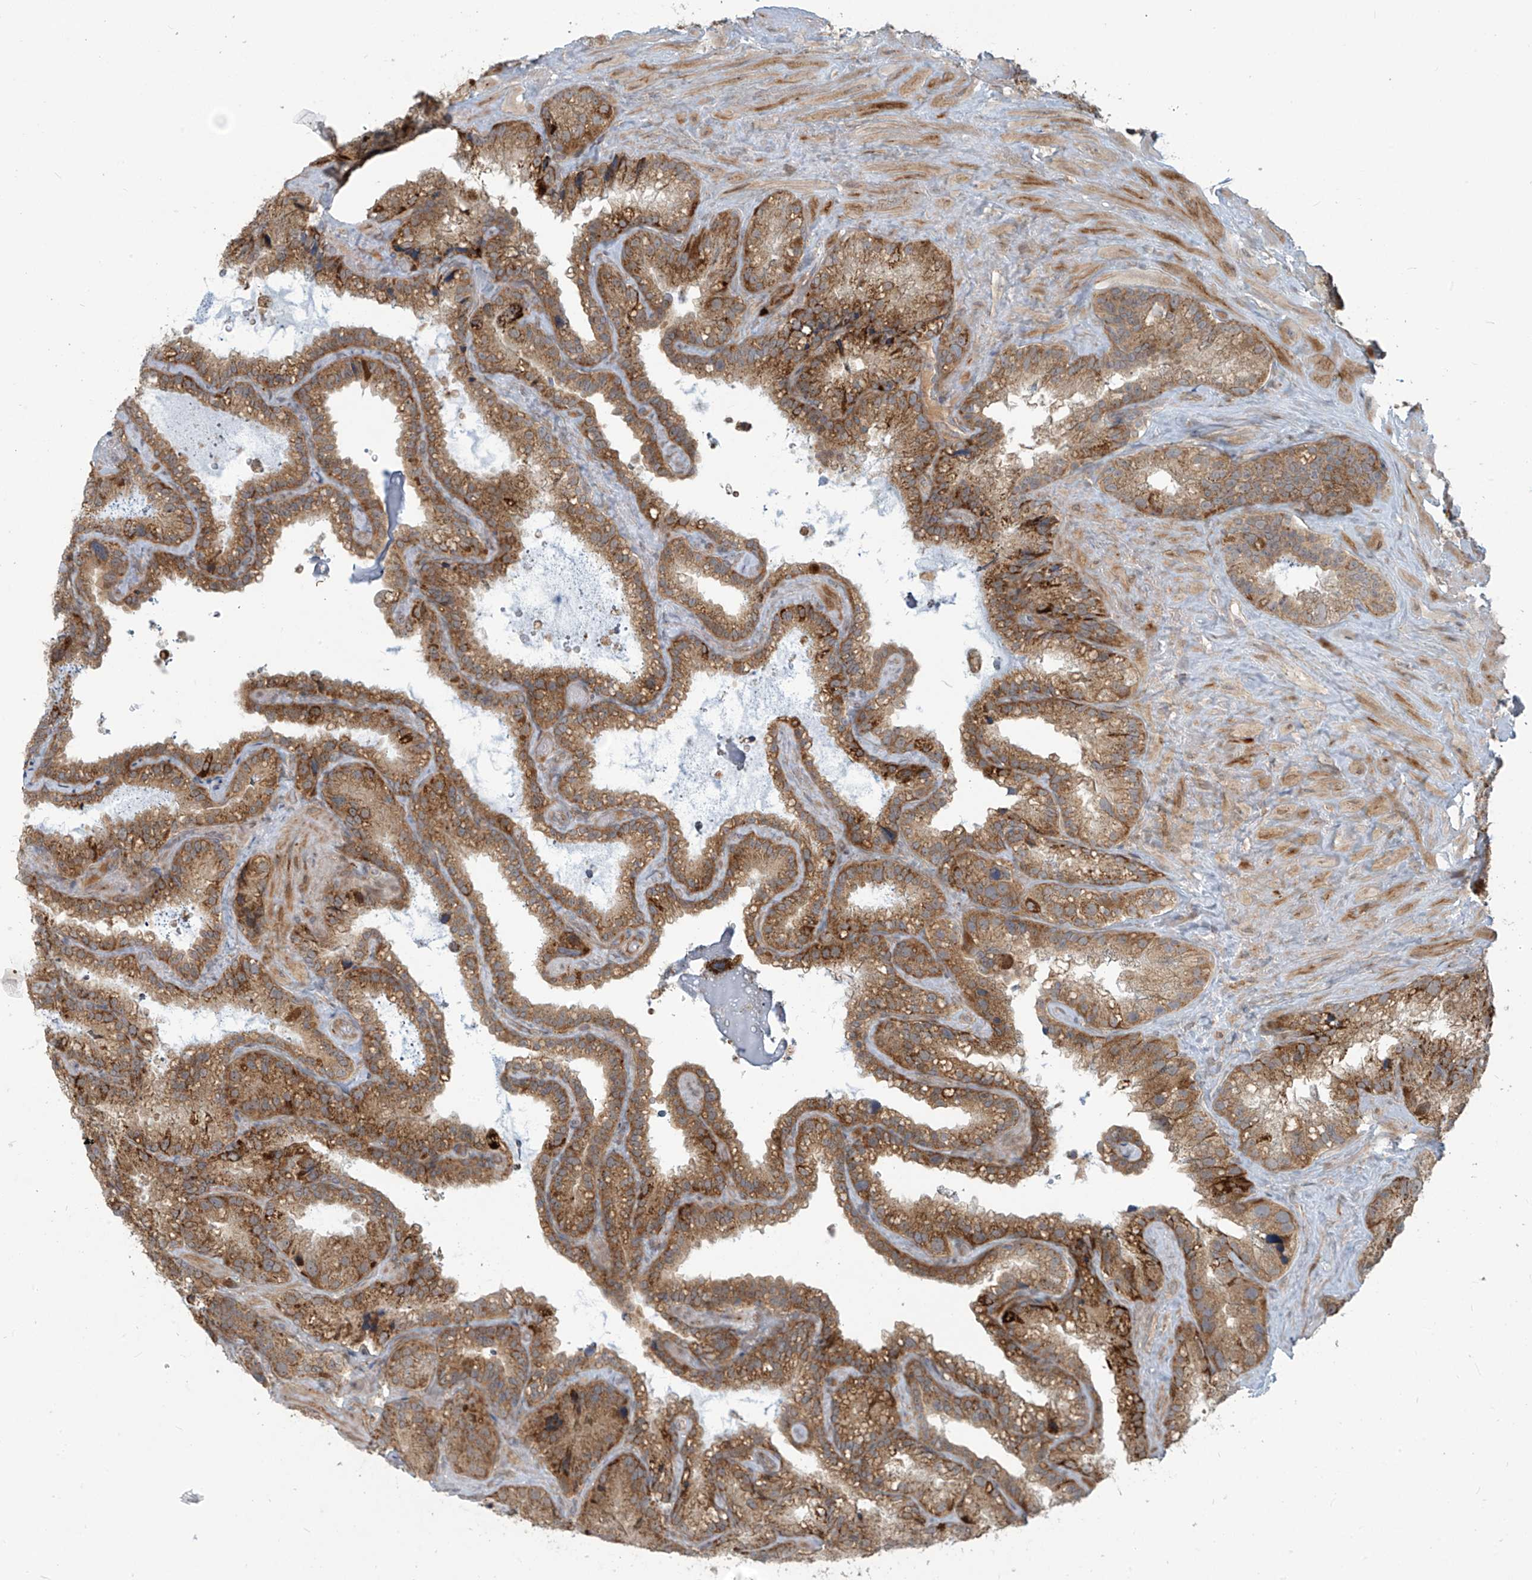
{"staining": {"intensity": "moderate", "quantity": ">75%", "location": "cytoplasmic/membranous"}, "tissue": "seminal vesicle", "cell_type": "Glandular cells", "image_type": "normal", "snomed": [{"axis": "morphology", "description": "Normal tissue, NOS"}, {"axis": "topography", "description": "Prostate"}, {"axis": "topography", "description": "Seminal veicle"}], "caption": "Seminal vesicle stained with immunohistochemistry (IHC) displays moderate cytoplasmic/membranous expression in about >75% of glandular cells.", "gene": "KATNIP", "patient": {"sex": "male", "age": 68}}